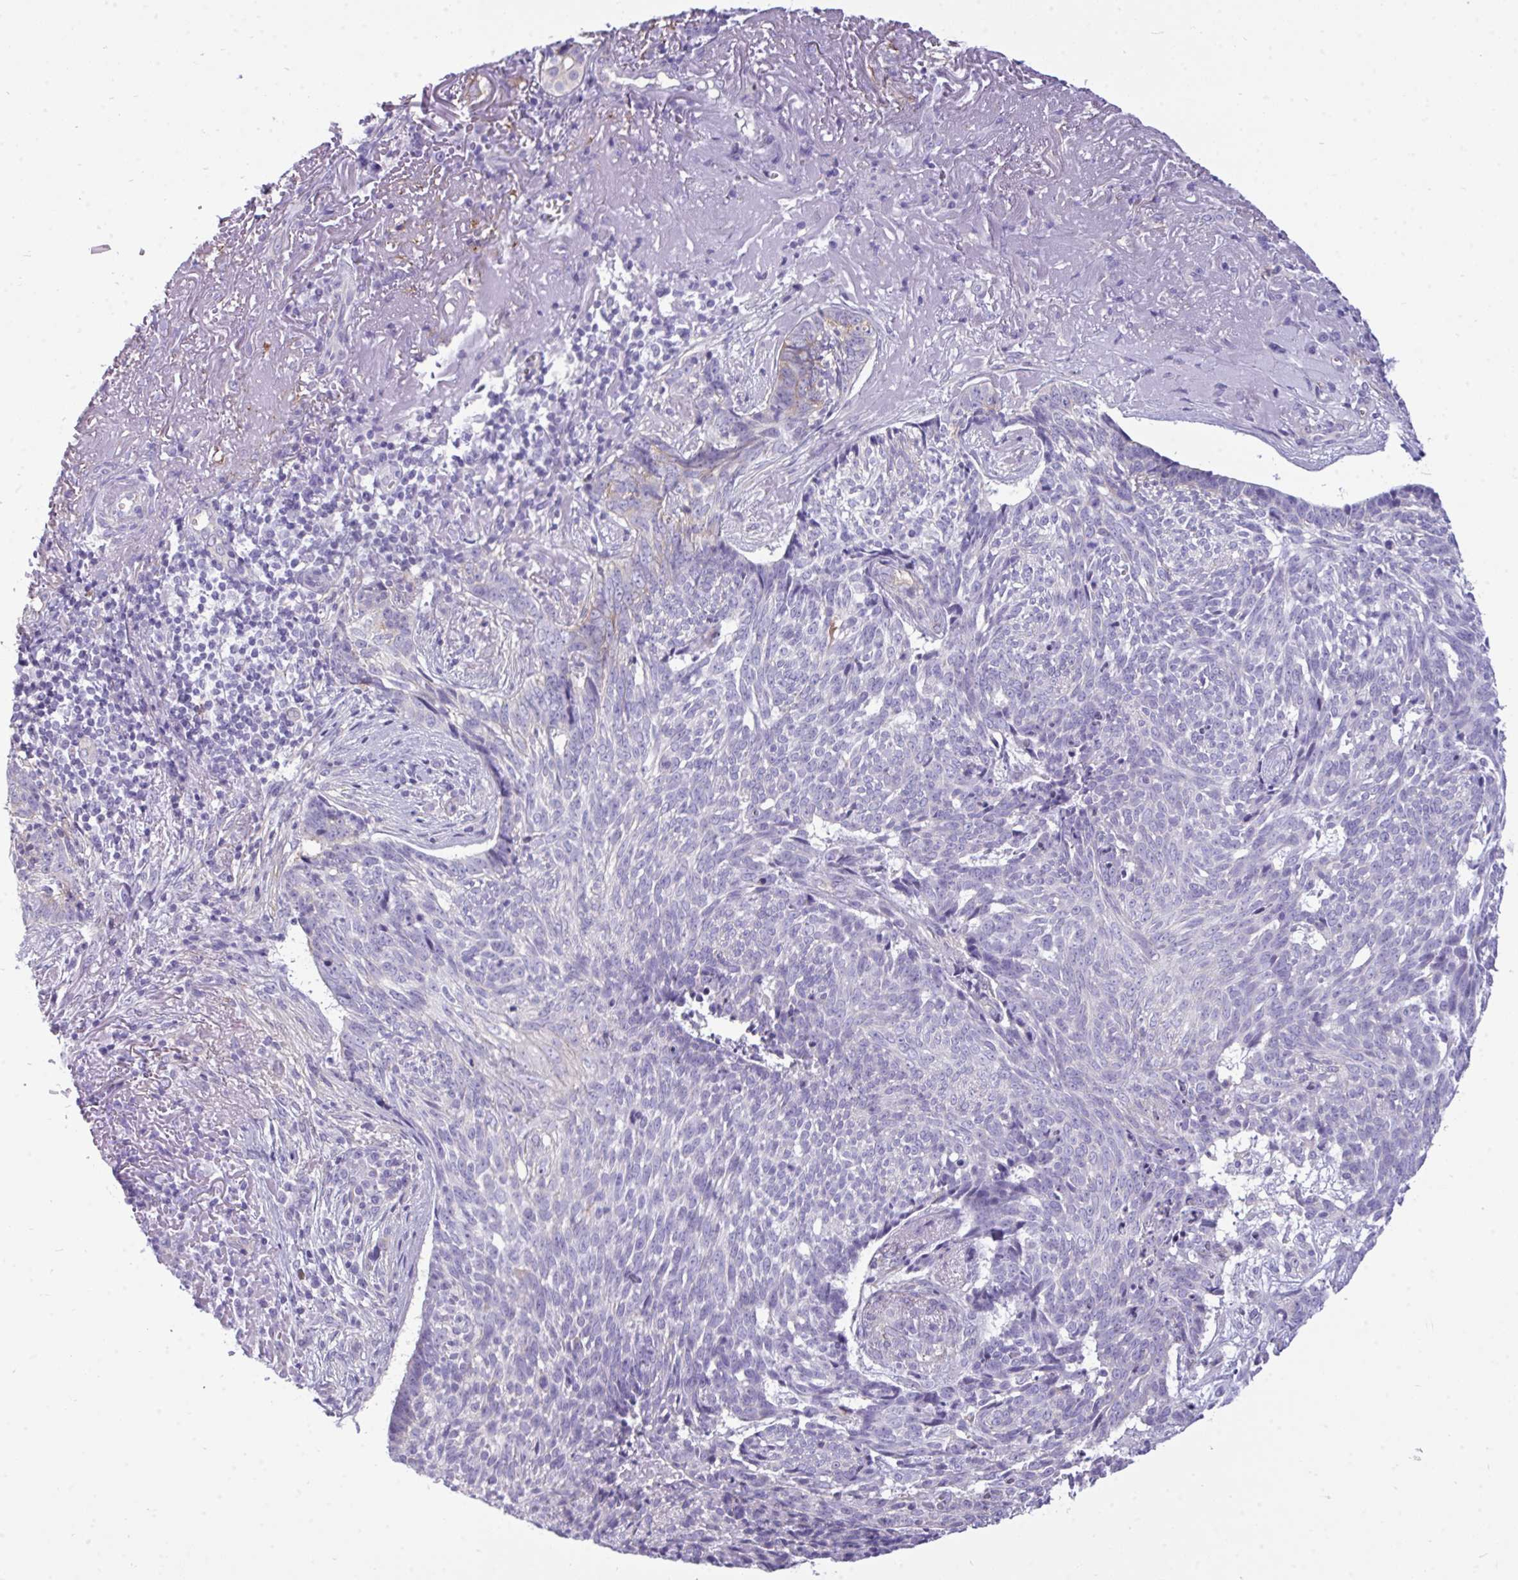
{"staining": {"intensity": "negative", "quantity": "none", "location": "none"}, "tissue": "skin cancer", "cell_type": "Tumor cells", "image_type": "cancer", "snomed": [{"axis": "morphology", "description": "Basal cell carcinoma"}, {"axis": "topography", "description": "Skin"}, {"axis": "topography", "description": "Skin of face"}], "caption": "Immunohistochemistry (IHC) image of human skin basal cell carcinoma stained for a protein (brown), which displays no expression in tumor cells.", "gene": "MYH10", "patient": {"sex": "female", "age": 95}}